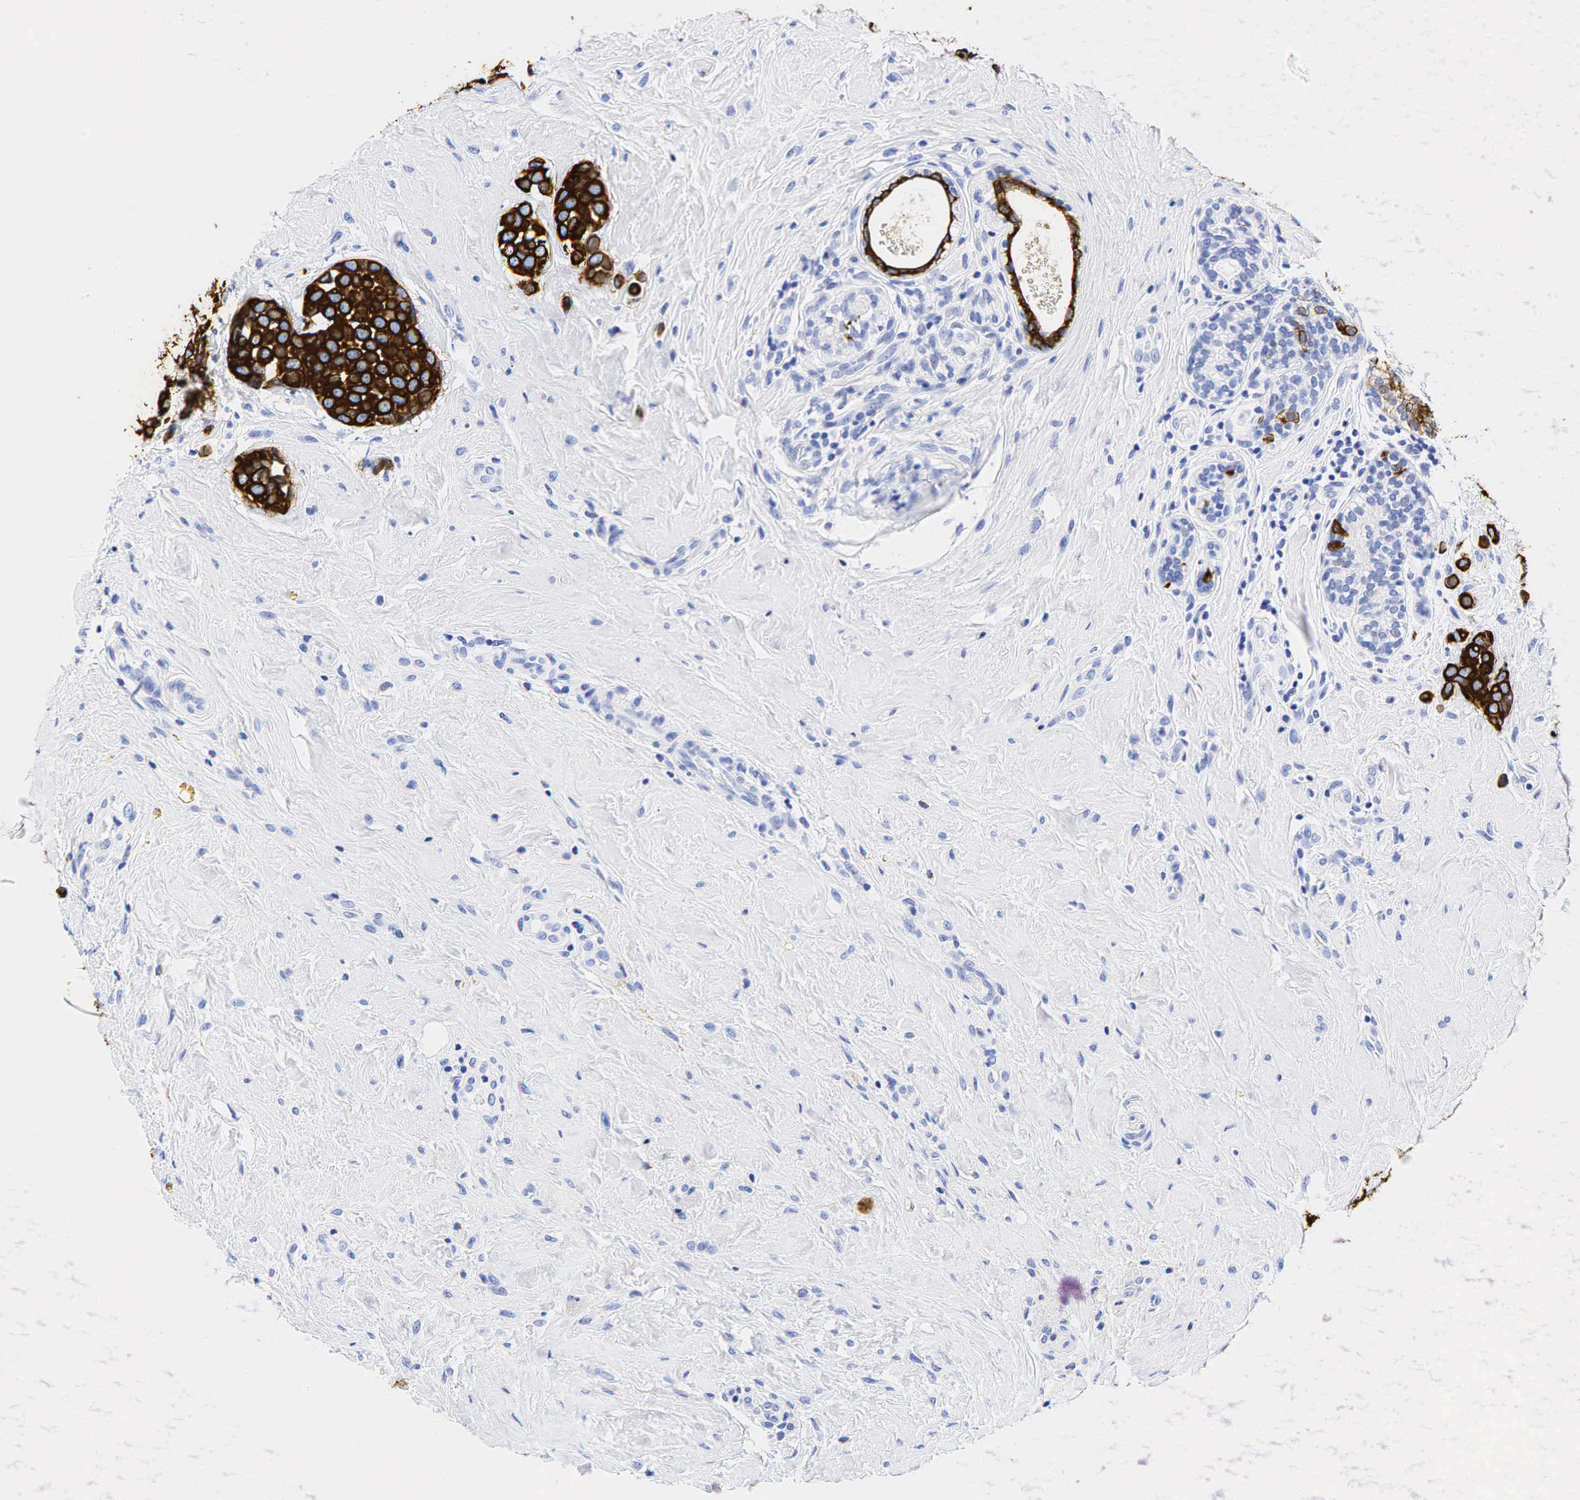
{"staining": {"intensity": "strong", "quantity": ">75%", "location": "cytoplasmic/membranous"}, "tissue": "breast cancer", "cell_type": "Tumor cells", "image_type": "cancer", "snomed": [{"axis": "morphology", "description": "Duct carcinoma"}, {"axis": "topography", "description": "Breast"}], "caption": "Breast cancer (infiltrating ductal carcinoma) stained for a protein shows strong cytoplasmic/membranous positivity in tumor cells.", "gene": "KRT19", "patient": {"sex": "female", "age": 72}}